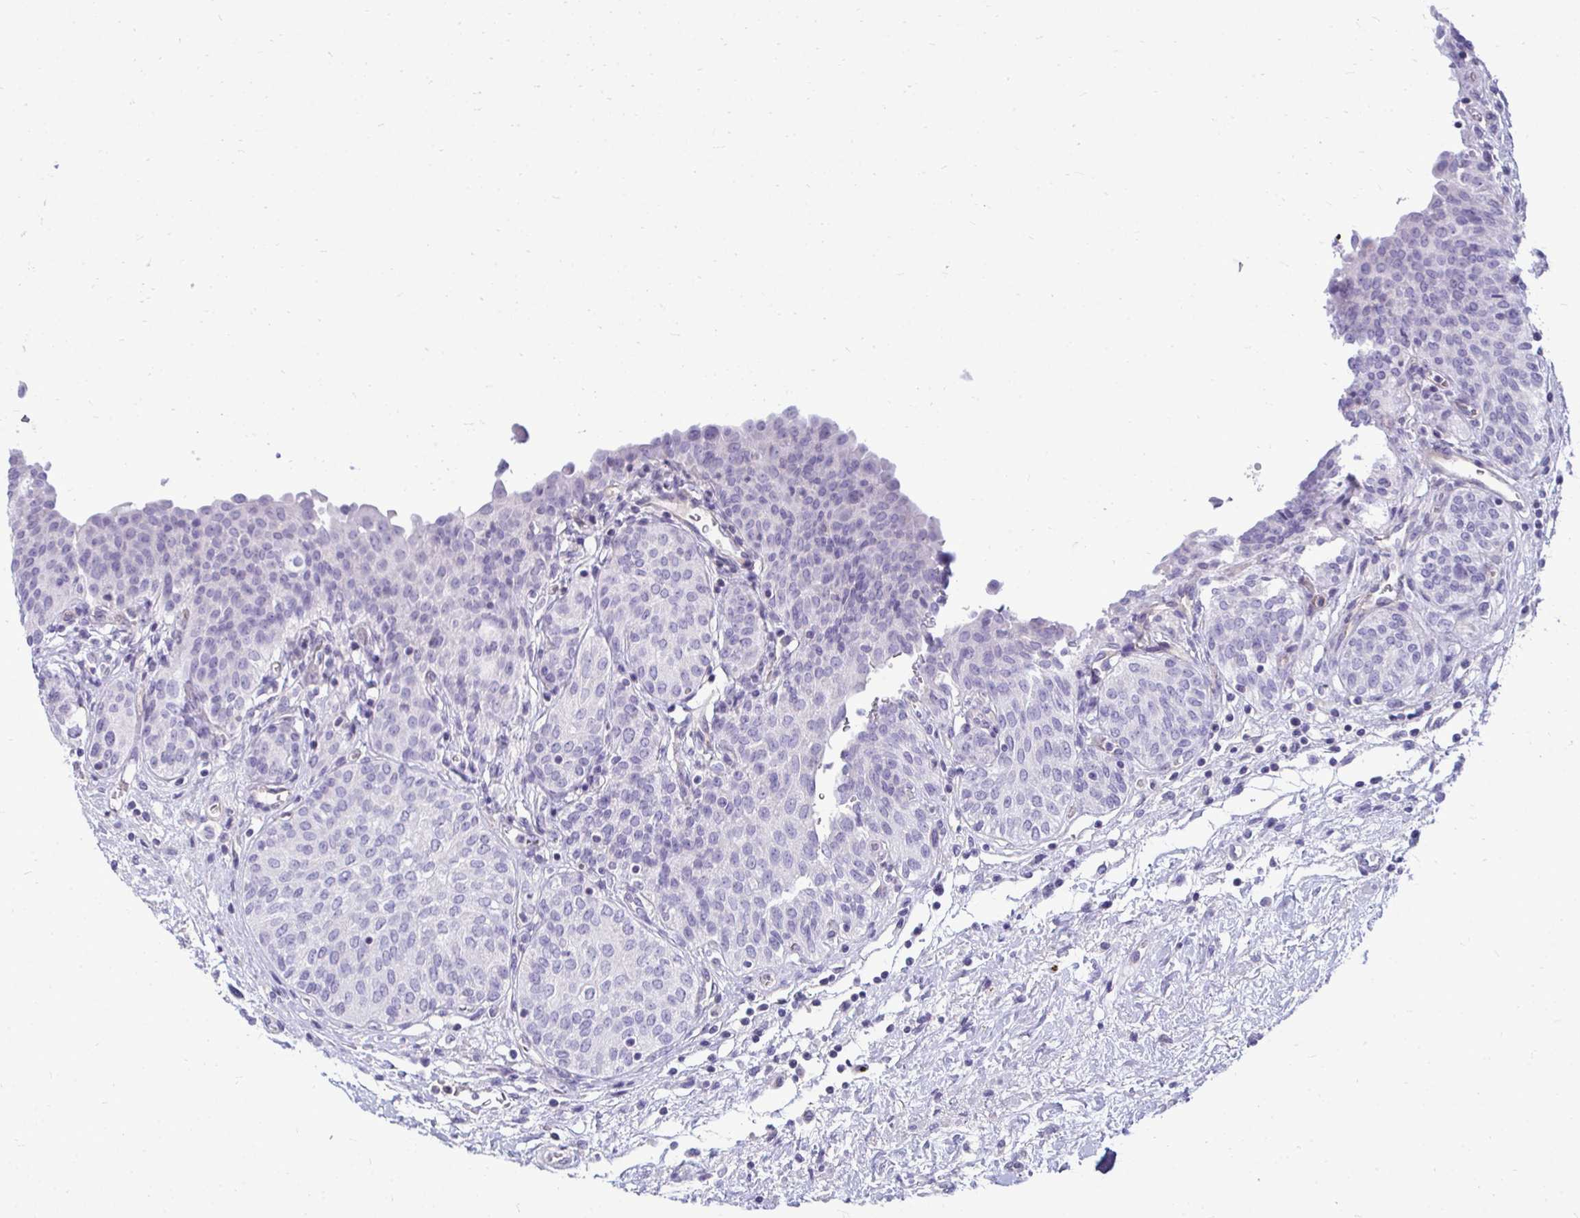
{"staining": {"intensity": "negative", "quantity": "none", "location": "none"}, "tissue": "urinary bladder", "cell_type": "Urothelial cells", "image_type": "normal", "snomed": [{"axis": "morphology", "description": "Normal tissue, NOS"}, {"axis": "topography", "description": "Urinary bladder"}], "caption": "Histopathology image shows no significant protein positivity in urothelial cells of normal urinary bladder.", "gene": "FABP3", "patient": {"sex": "male", "age": 68}}